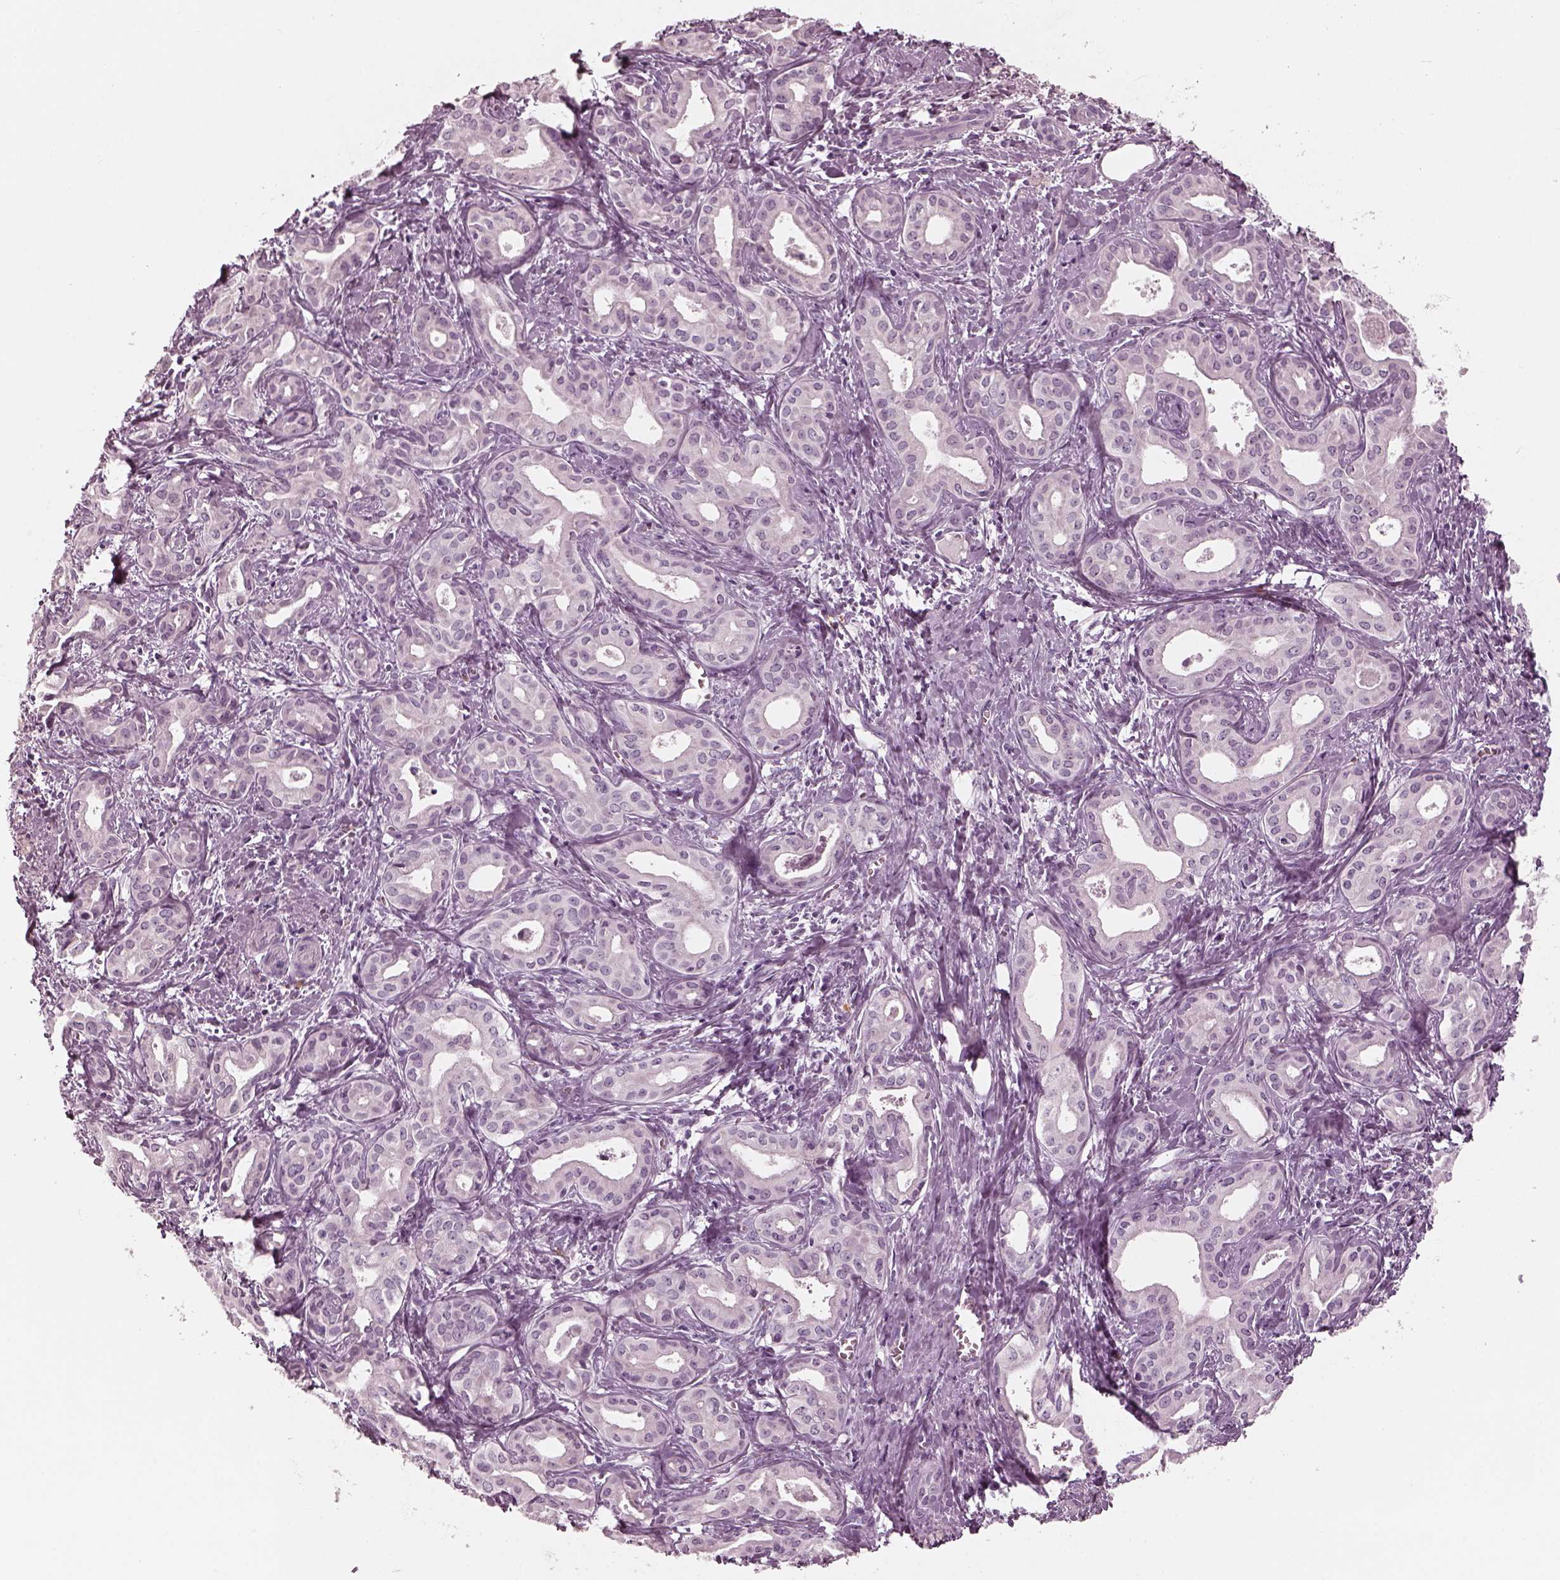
{"staining": {"intensity": "negative", "quantity": "none", "location": "none"}, "tissue": "liver cancer", "cell_type": "Tumor cells", "image_type": "cancer", "snomed": [{"axis": "morphology", "description": "Cholangiocarcinoma"}, {"axis": "topography", "description": "Liver"}], "caption": "IHC of liver cholangiocarcinoma displays no staining in tumor cells.", "gene": "CNTN1", "patient": {"sex": "female", "age": 65}}